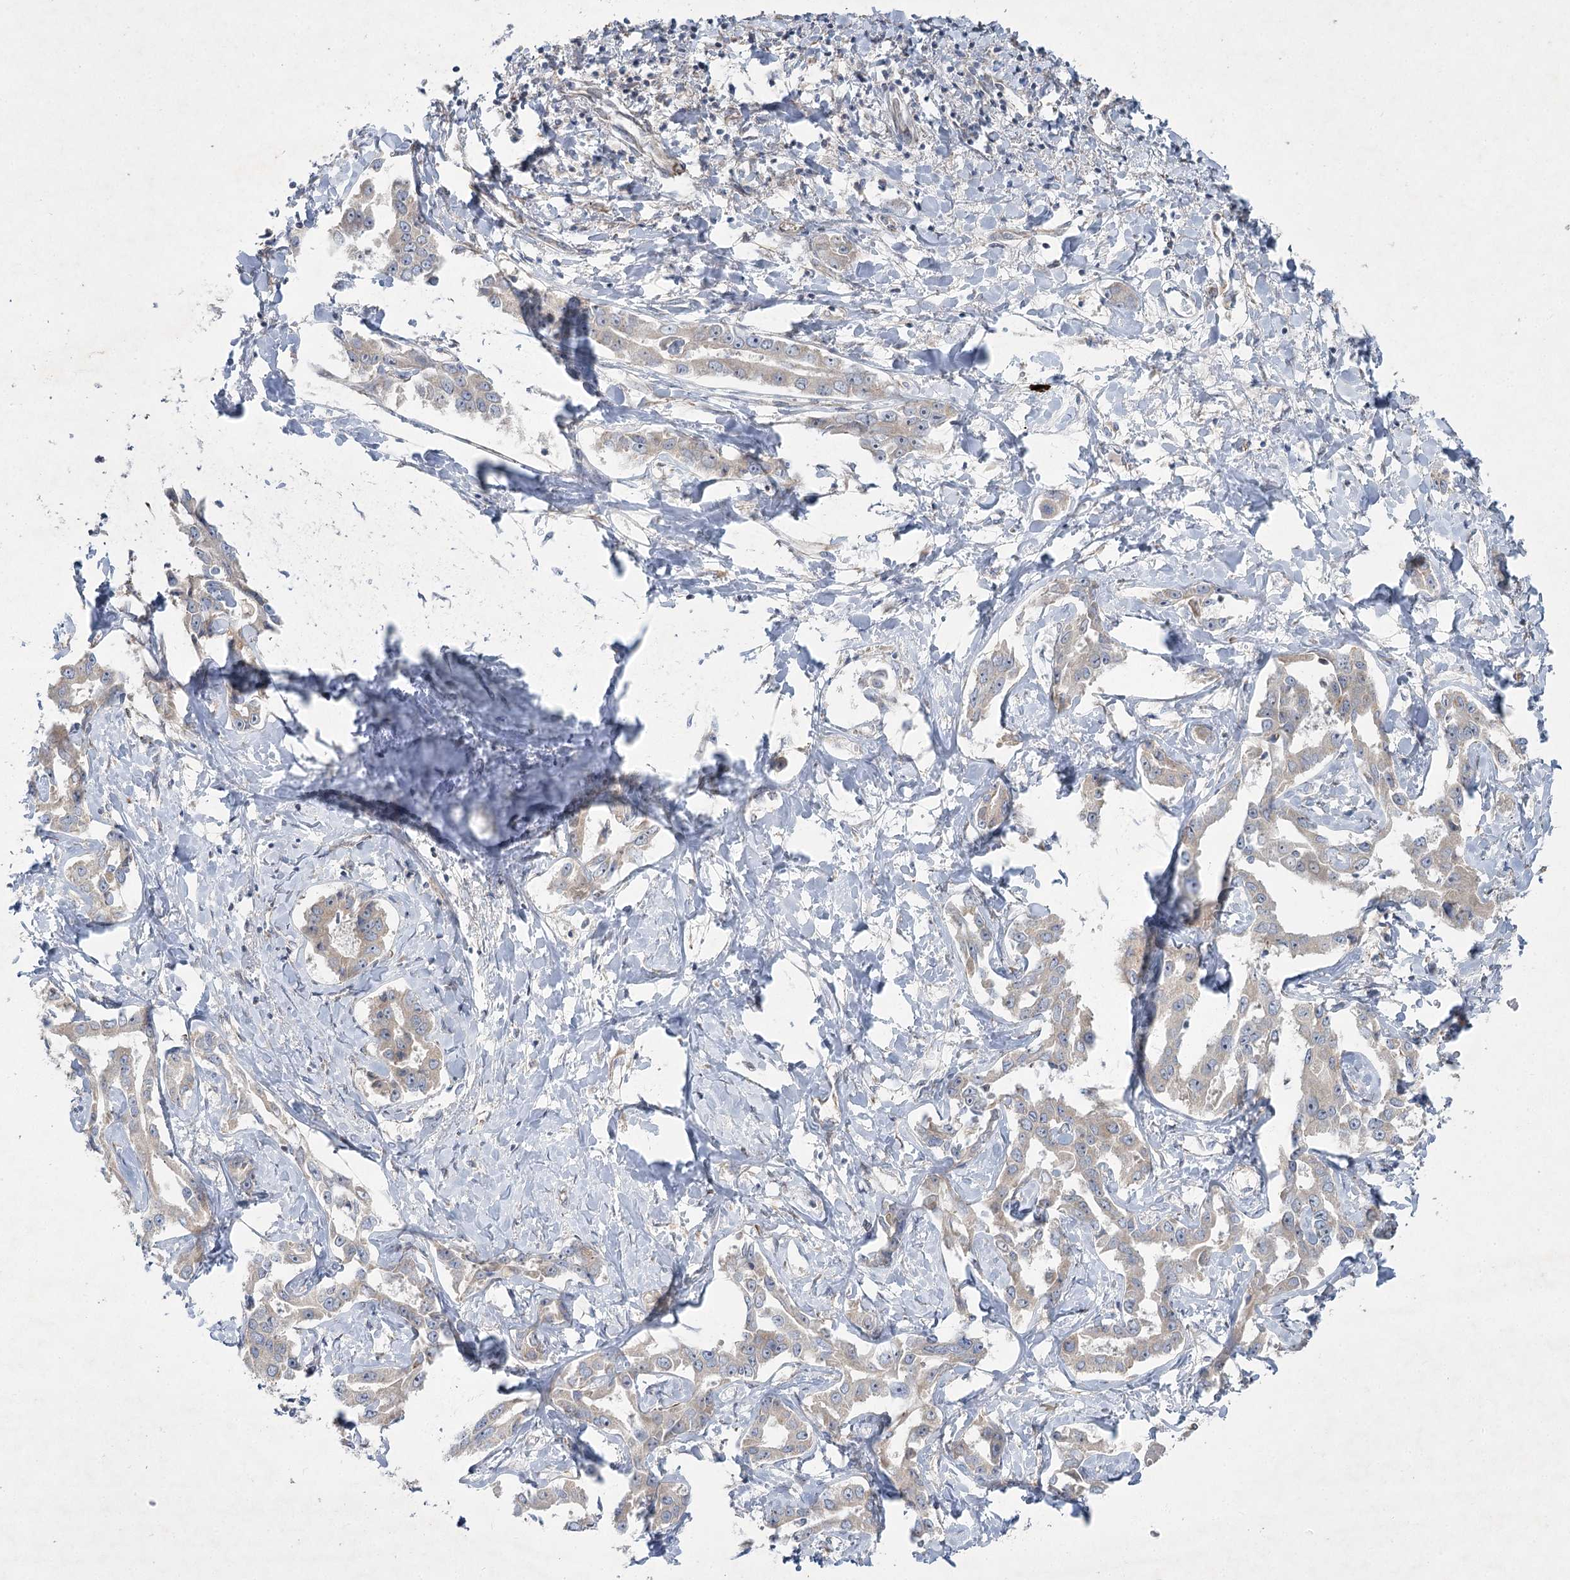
{"staining": {"intensity": "weak", "quantity": "25%-75%", "location": "cytoplasmic/membranous"}, "tissue": "liver cancer", "cell_type": "Tumor cells", "image_type": "cancer", "snomed": [{"axis": "morphology", "description": "Cholangiocarcinoma"}, {"axis": "topography", "description": "Liver"}], "caption": "IHC histopathology image of human cholangiocarcinoma (liver) stained for a protein (brown), which exhibits low levels of weak cytoplasmic/membranous expression in about 25%-75% of tumor cells.", "gene": "KIAA0825", "patient": {"sex": "male", "age": 59}}